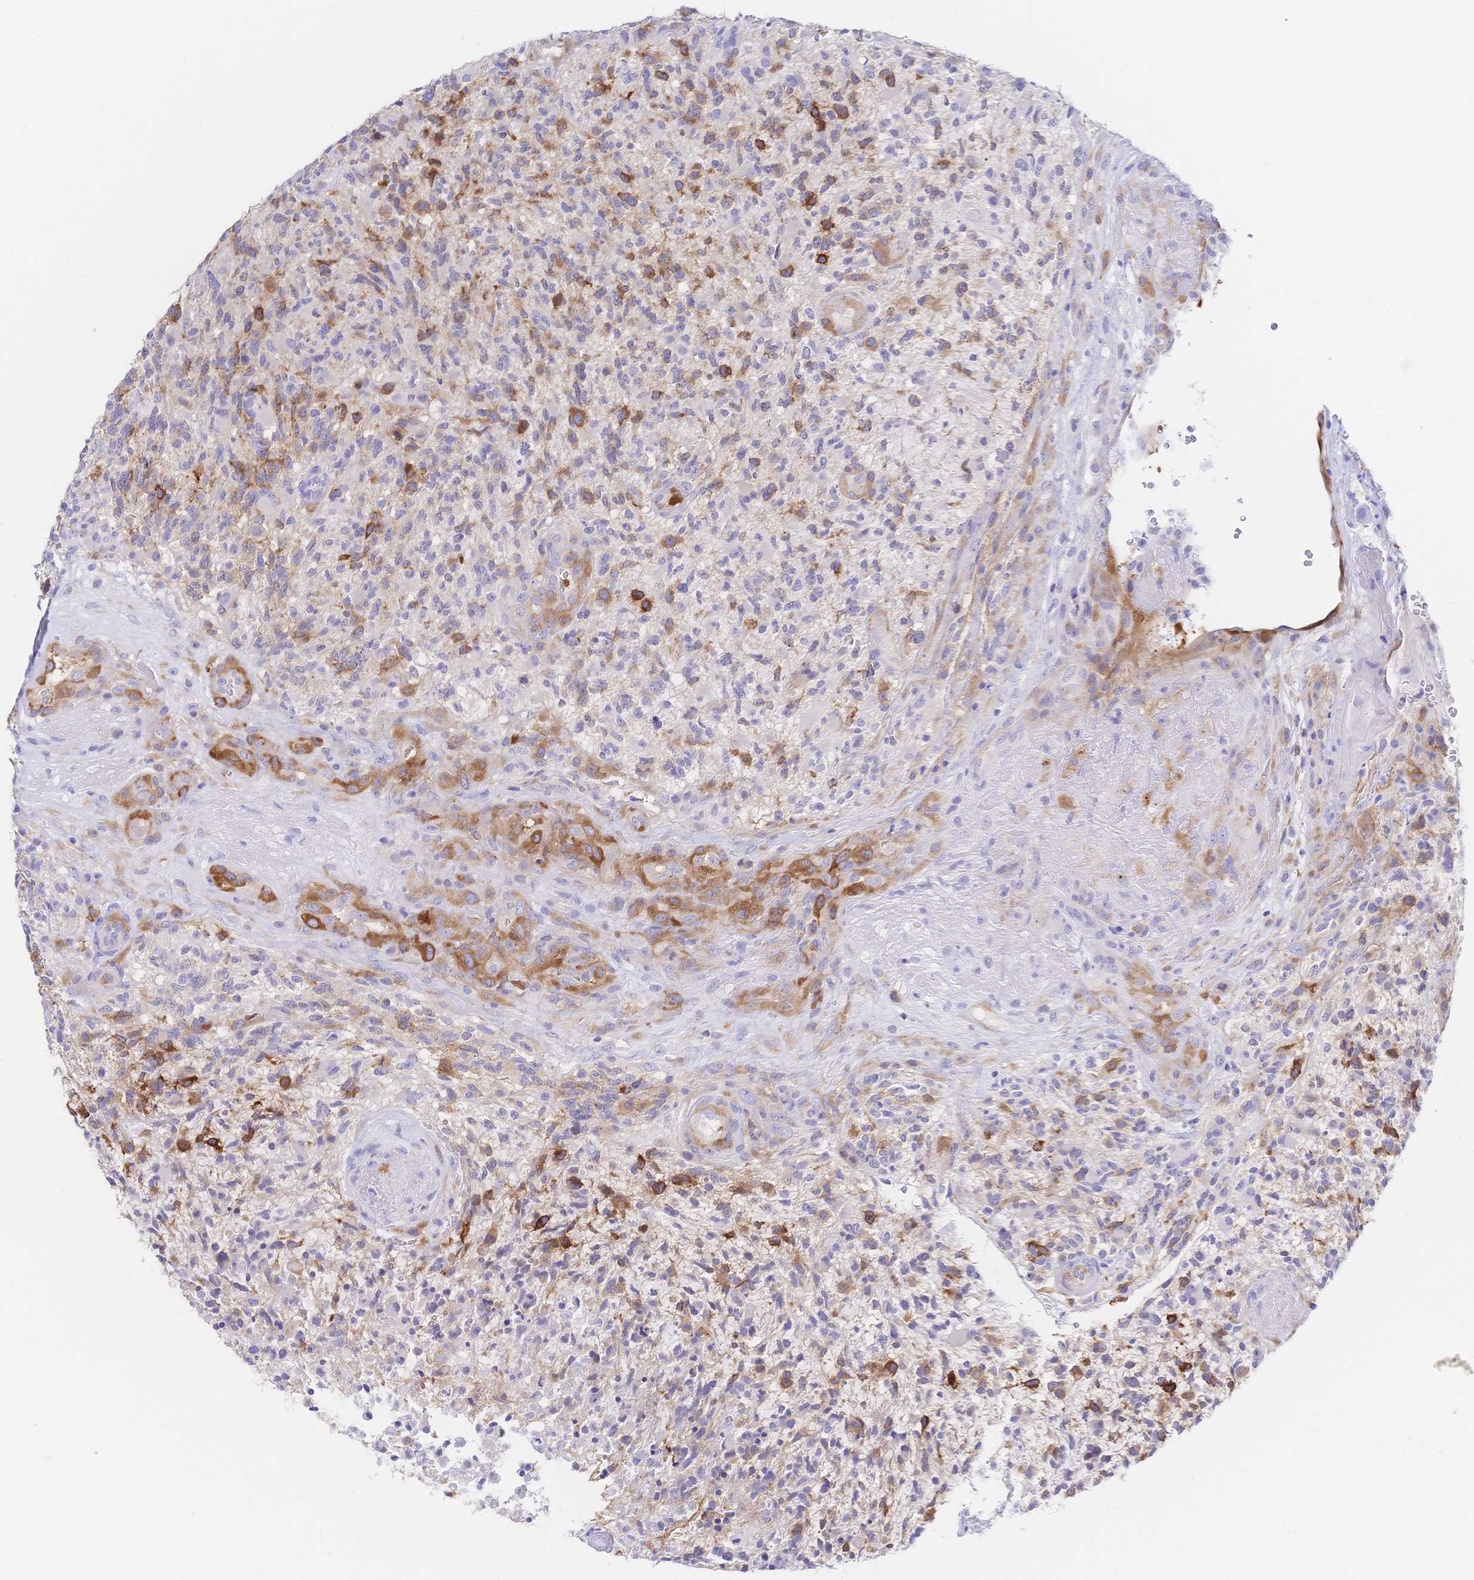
{"staining": {"intensity": "strong", "quantity": "<25%", "location": "cytoplasmic/membranous"}, "tissue": "glioma", "cell_type": "Tumor cells", "image_type": "cancer", "snomed": [{"axis": "morphology", "description": "Glioma, malignant, High grade"}, {"axis": "topography", "description": "Brain"}], "caption": "Human glioma stained with a brown dye demonstrates strong cytoplasmic/membranous positive expression in about <25% of tumor cells.", "gene": "RRM1", "patient": {"sex": "female", "age": 71}}